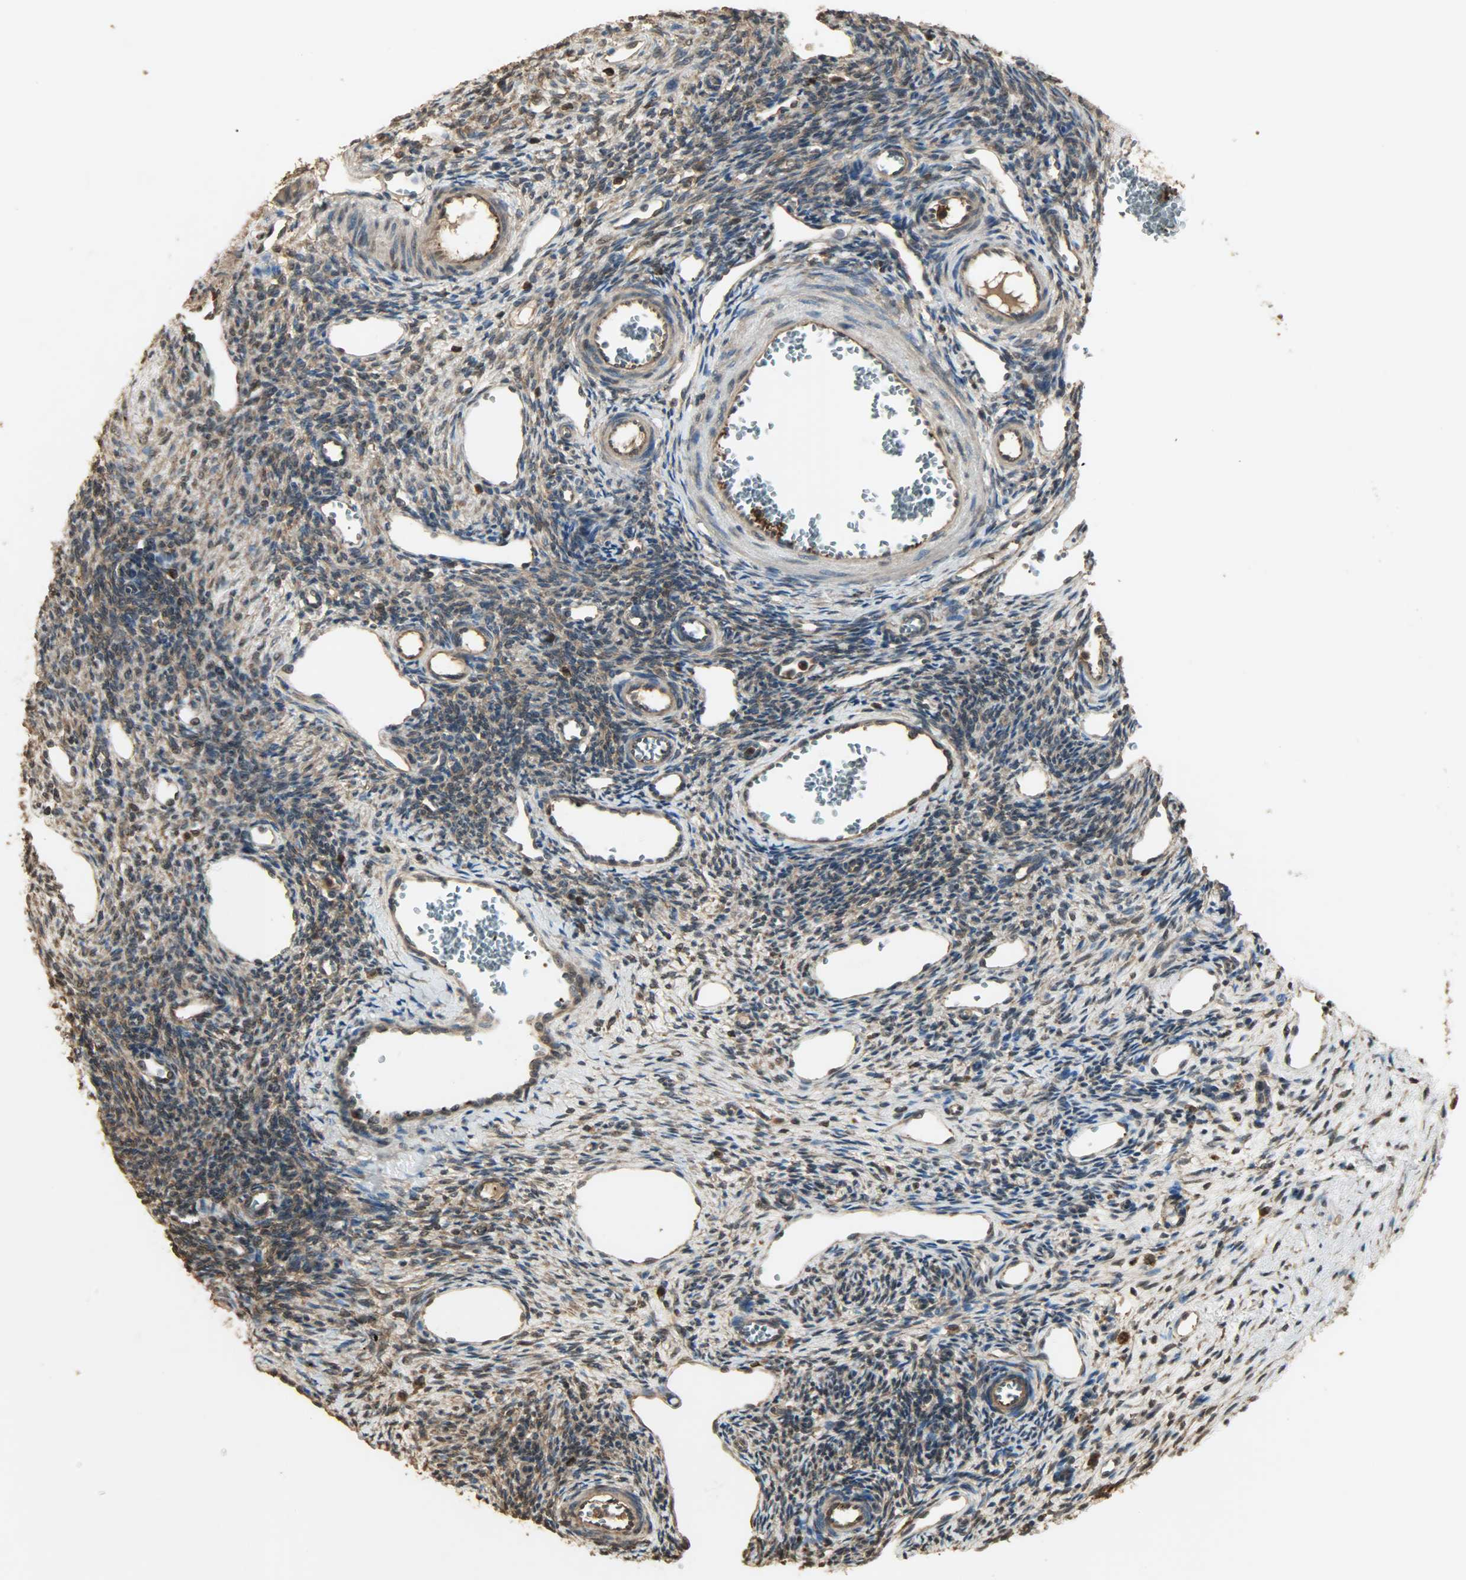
{"staining": {"intensity": "moderate", "quantity": ">75%", "location": "cytoplasmic/membranous,nuclear"}, "tissue": "ovary", "cell_type": "Ovarian stroma cells", "image_type": "normal", "snomed": [{"axis": "morphology", "description": "Normal tissue, NOS"}, {"axis": "topography", "description": "Ovary"}], "caption": "A photomicrograph of ovary stained for a protein demonstrates moderate cytoplasmic/membranous,nuclear brown staining in ovarian stroma cells. (IHC, brightfield microscopy, high magnification).", "gene": "YWHAZ", "patient": {"sex": "female", "age": 33}}